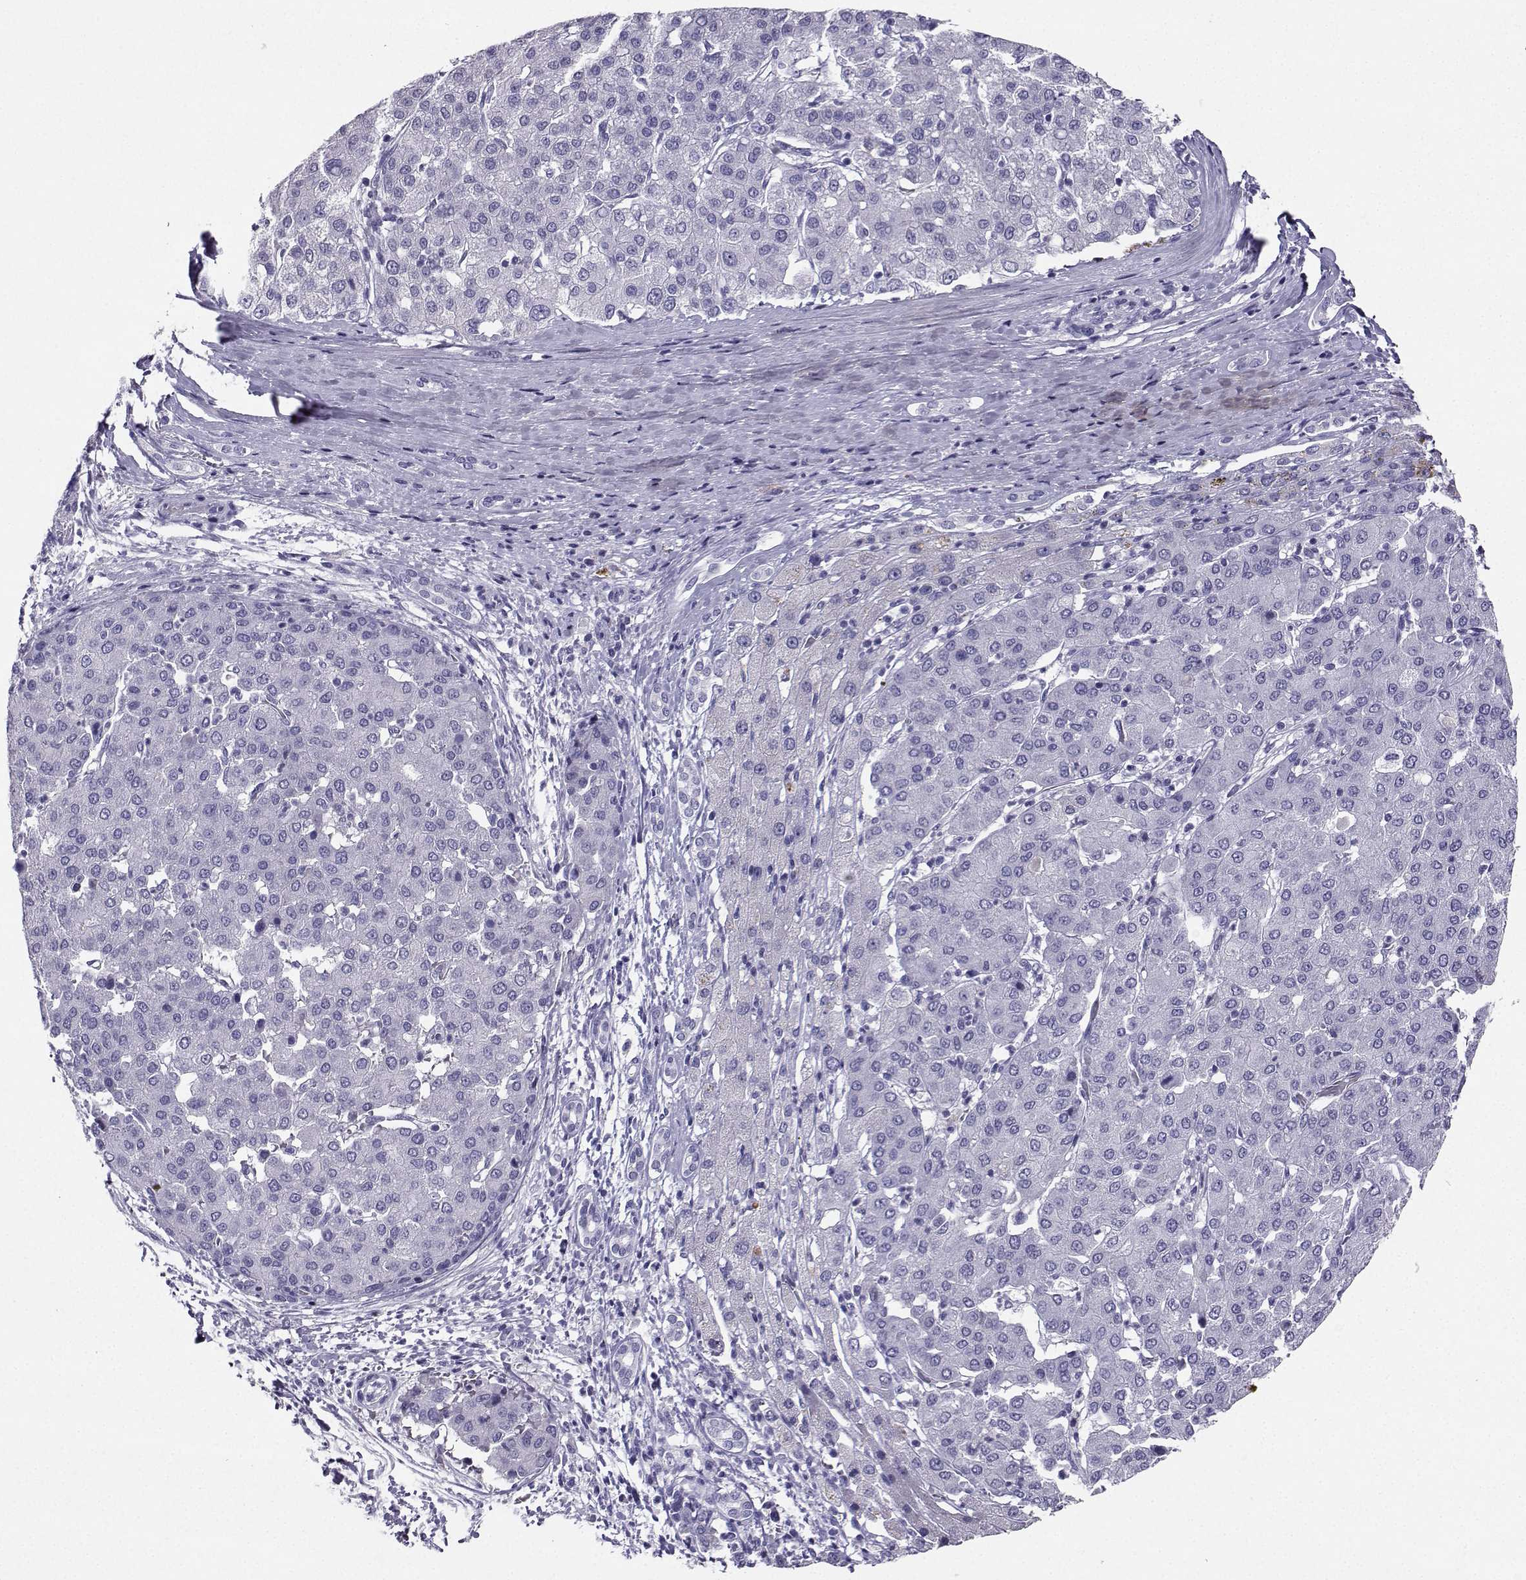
{"staining": {"intensity": "negative", "quantity": "none", "location": "none"}, "tissue": "liver cancer", "cell_type": "Tumor cells", "image_type": "cancer", "snomed": [{"axis": "morphology", "description": "Carcinoma, Hepatocellular, NOS"}, {"axis": "topography", "description": "Liver"}], "caption": "A high-resolution photomicrograph shows immunohistochemistry (IHC) staining of liver hepatocellular carcinoma, which reveals no significant expression in tumor cells. (DAB (3,3'-diaminobenzidine) immunohistochemistry, high magnification).", "gene": "GRIK4", "patient": {"sex": "male", "age": 65}}